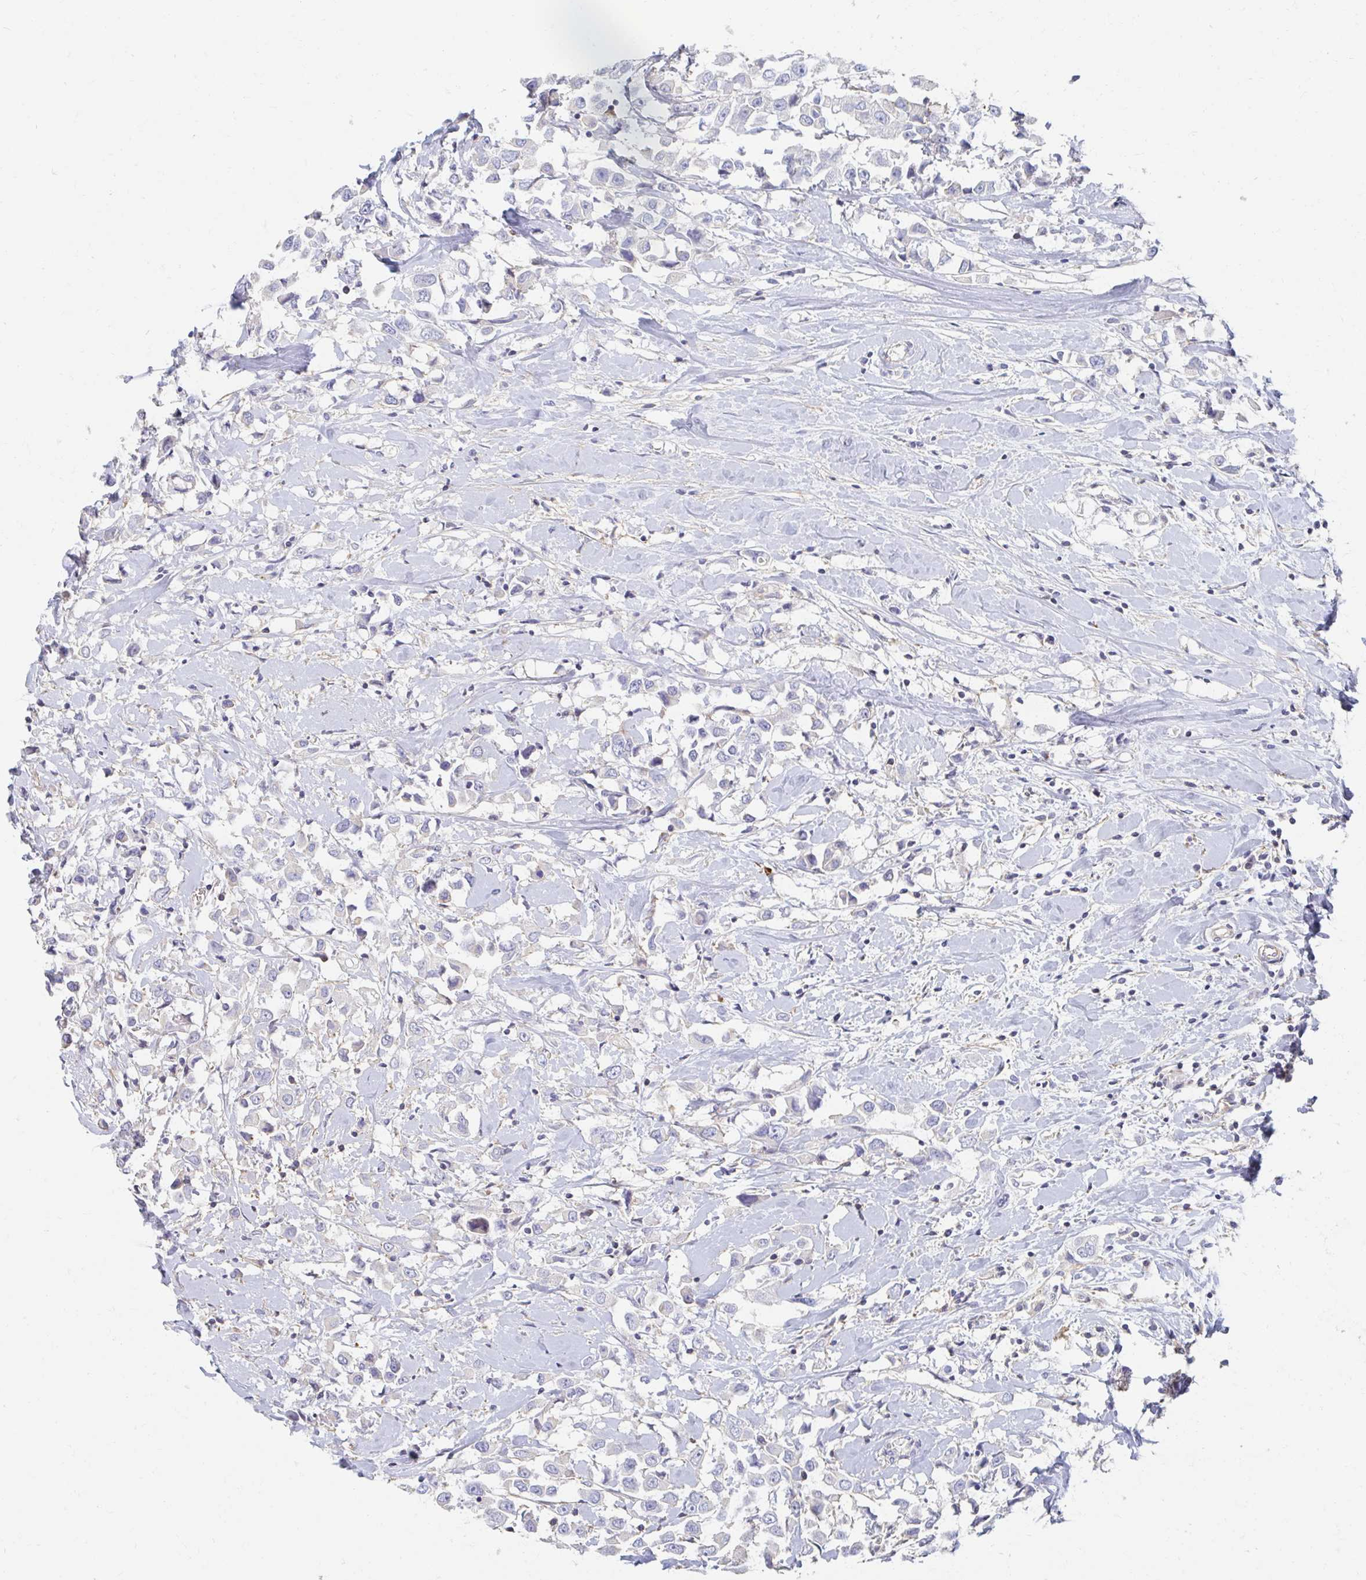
{"staining": {"intensity": "negative", "quantity": "none", "location": "none"}, "tissue": "breast cancer", "cell_type": "Tumor cells", "image_type": "cancer", "snomed": [{"axis": "morphology", "description": "Duct carcinoma"}, {"axis": "topography", "description": "Breast"}], "caption": "Immunohistochemistry of human breast intraductal carcinoma exhibits no expression in tumor cells.", "gene": "MYLK2", "patient": {"sex": "female", "age": 61}}